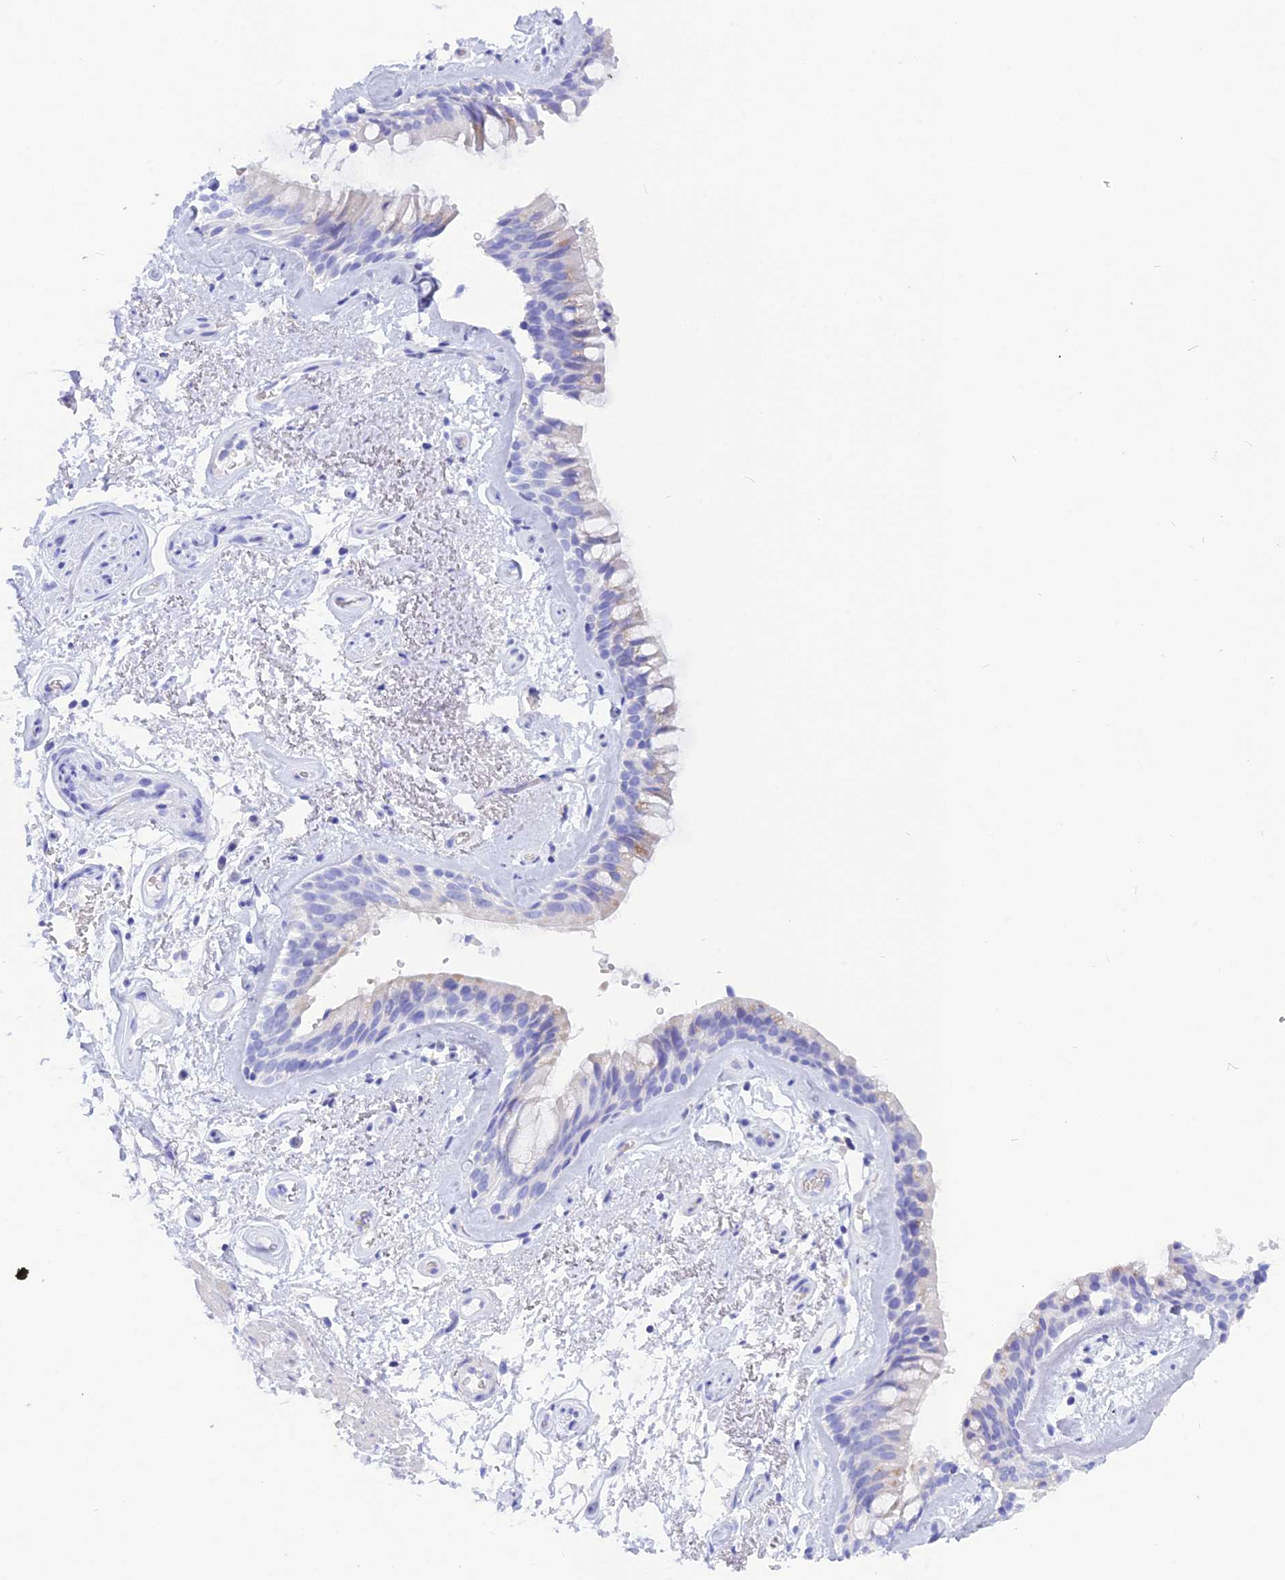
{"staining": {"intensity": "negative", "quantity": "none", "location": "none"}, "tissue": "bronchus", "cell_type": "Respiratory epithelial cells", "image_type": "normal", "snomed": [{"axis": "morphology", "description": "Normal tissue, NOS"}, {"axis": "topography", "description": "Cartilage tissue"}, {"axis": "topography", "description": "Bronchus"}], "caption": "Immunohistochemistry (IHC) of normal bronchus shows no positivity in respiratory epithelial cells.", "gene": "GLYATL1B", "patient": {"sex": "female", "age": 66}}